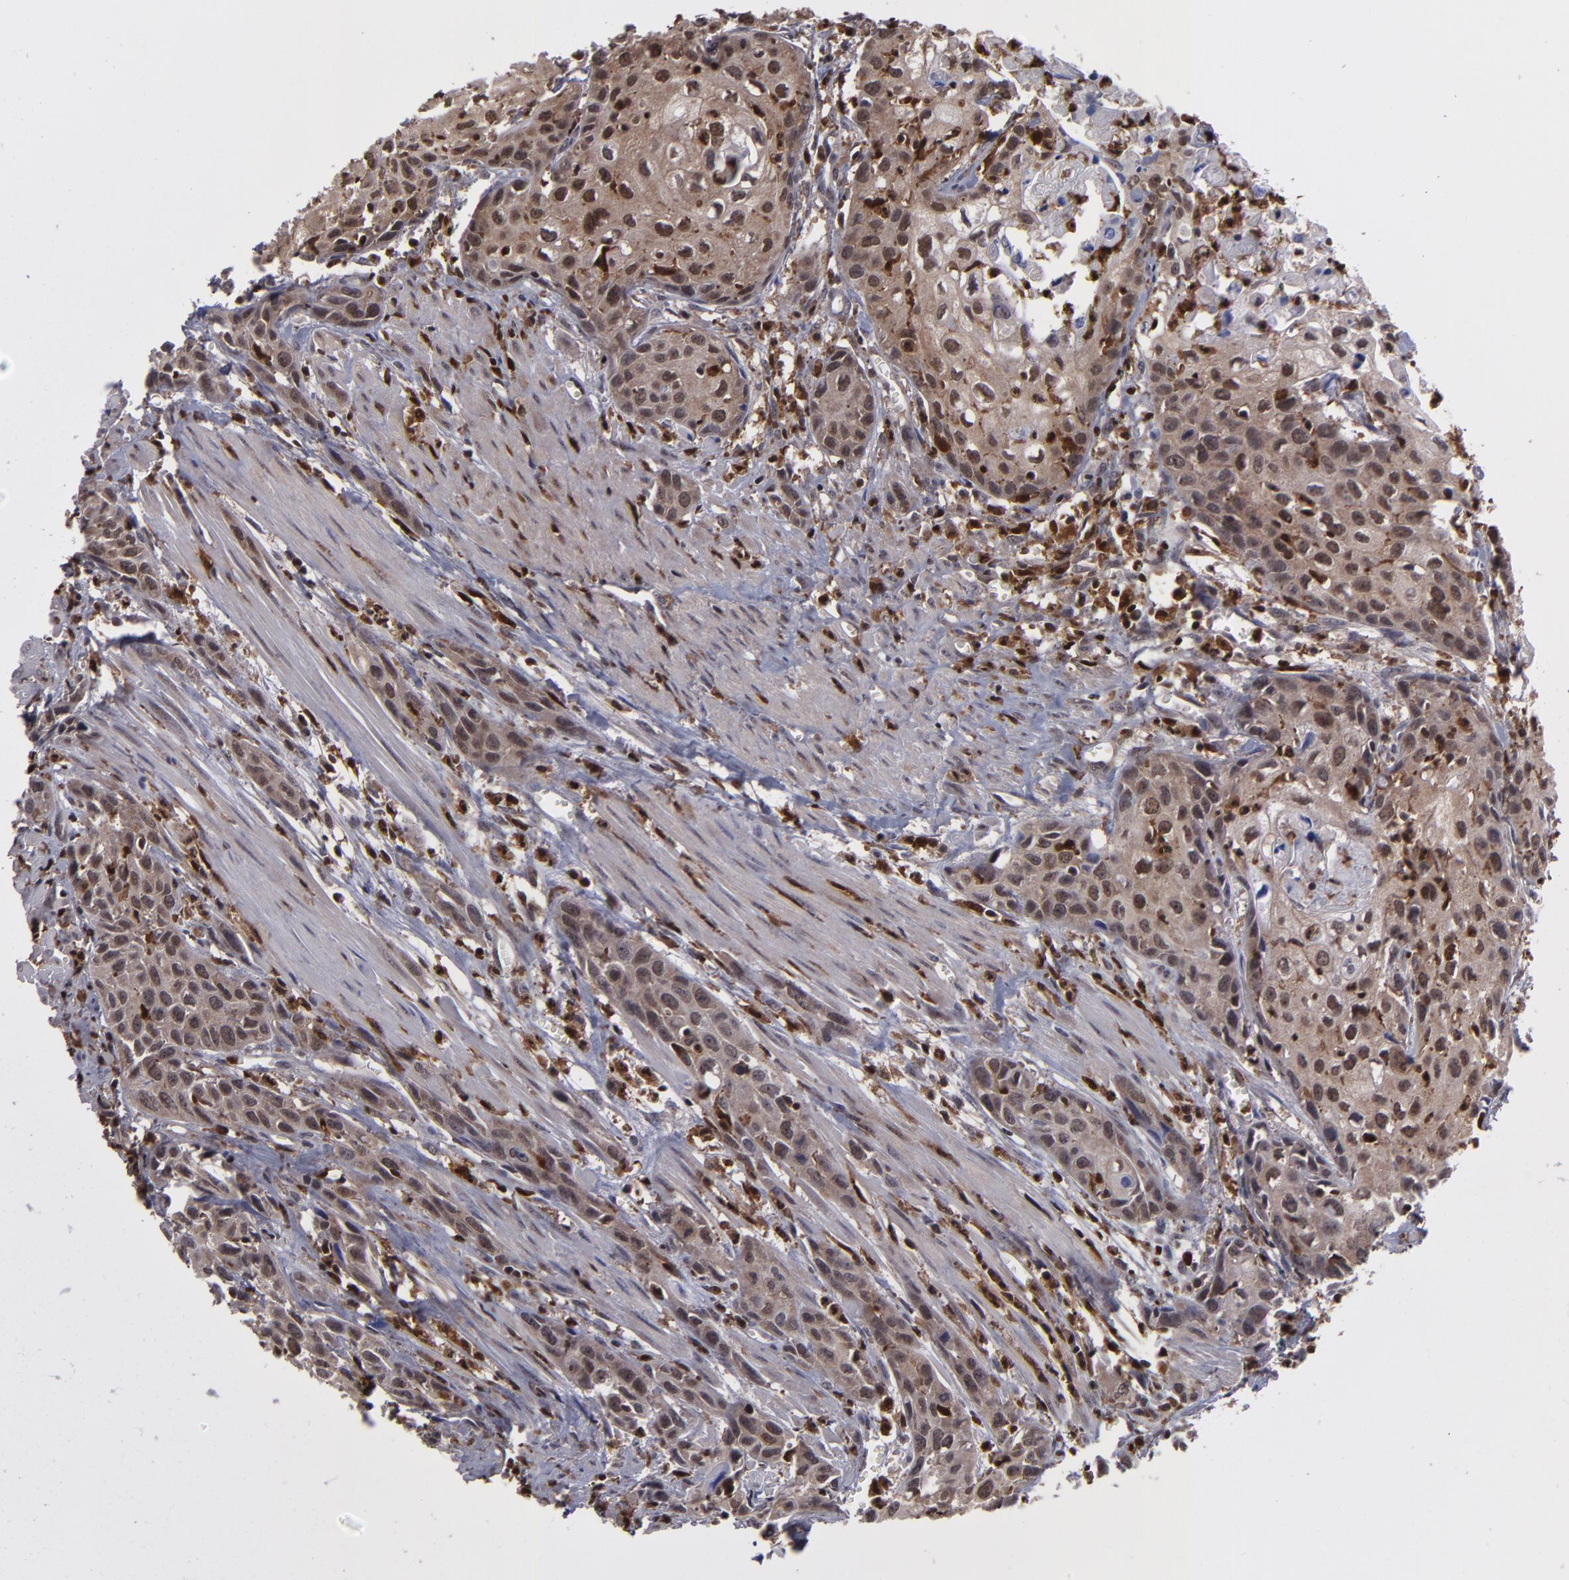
{"staining": {"intensity": "moderate", "quantity": ">75%", "location": "cytoplasmic/membranous,nuclear"}, "tissue": "urothelial cancer", "cell_type": "Tumor cells", "image_type": "cancer", "snomed": [{"axis": "morphology", "description": "Urothelial carcinoma, High grade"}, {"axis": "topography", "description": "Urinary bladder"}], "caption": "Immunohistochemistry (IHC) histopathology image of urothelial cancer stained for a protein (brown), which demonstrates medium levels of moderate cytoplasmic/membranous and nuclear expression in approximately >75% of tumor cells.", "gene": "GRB2", "patient": {"sex": "male", "age": 54}}